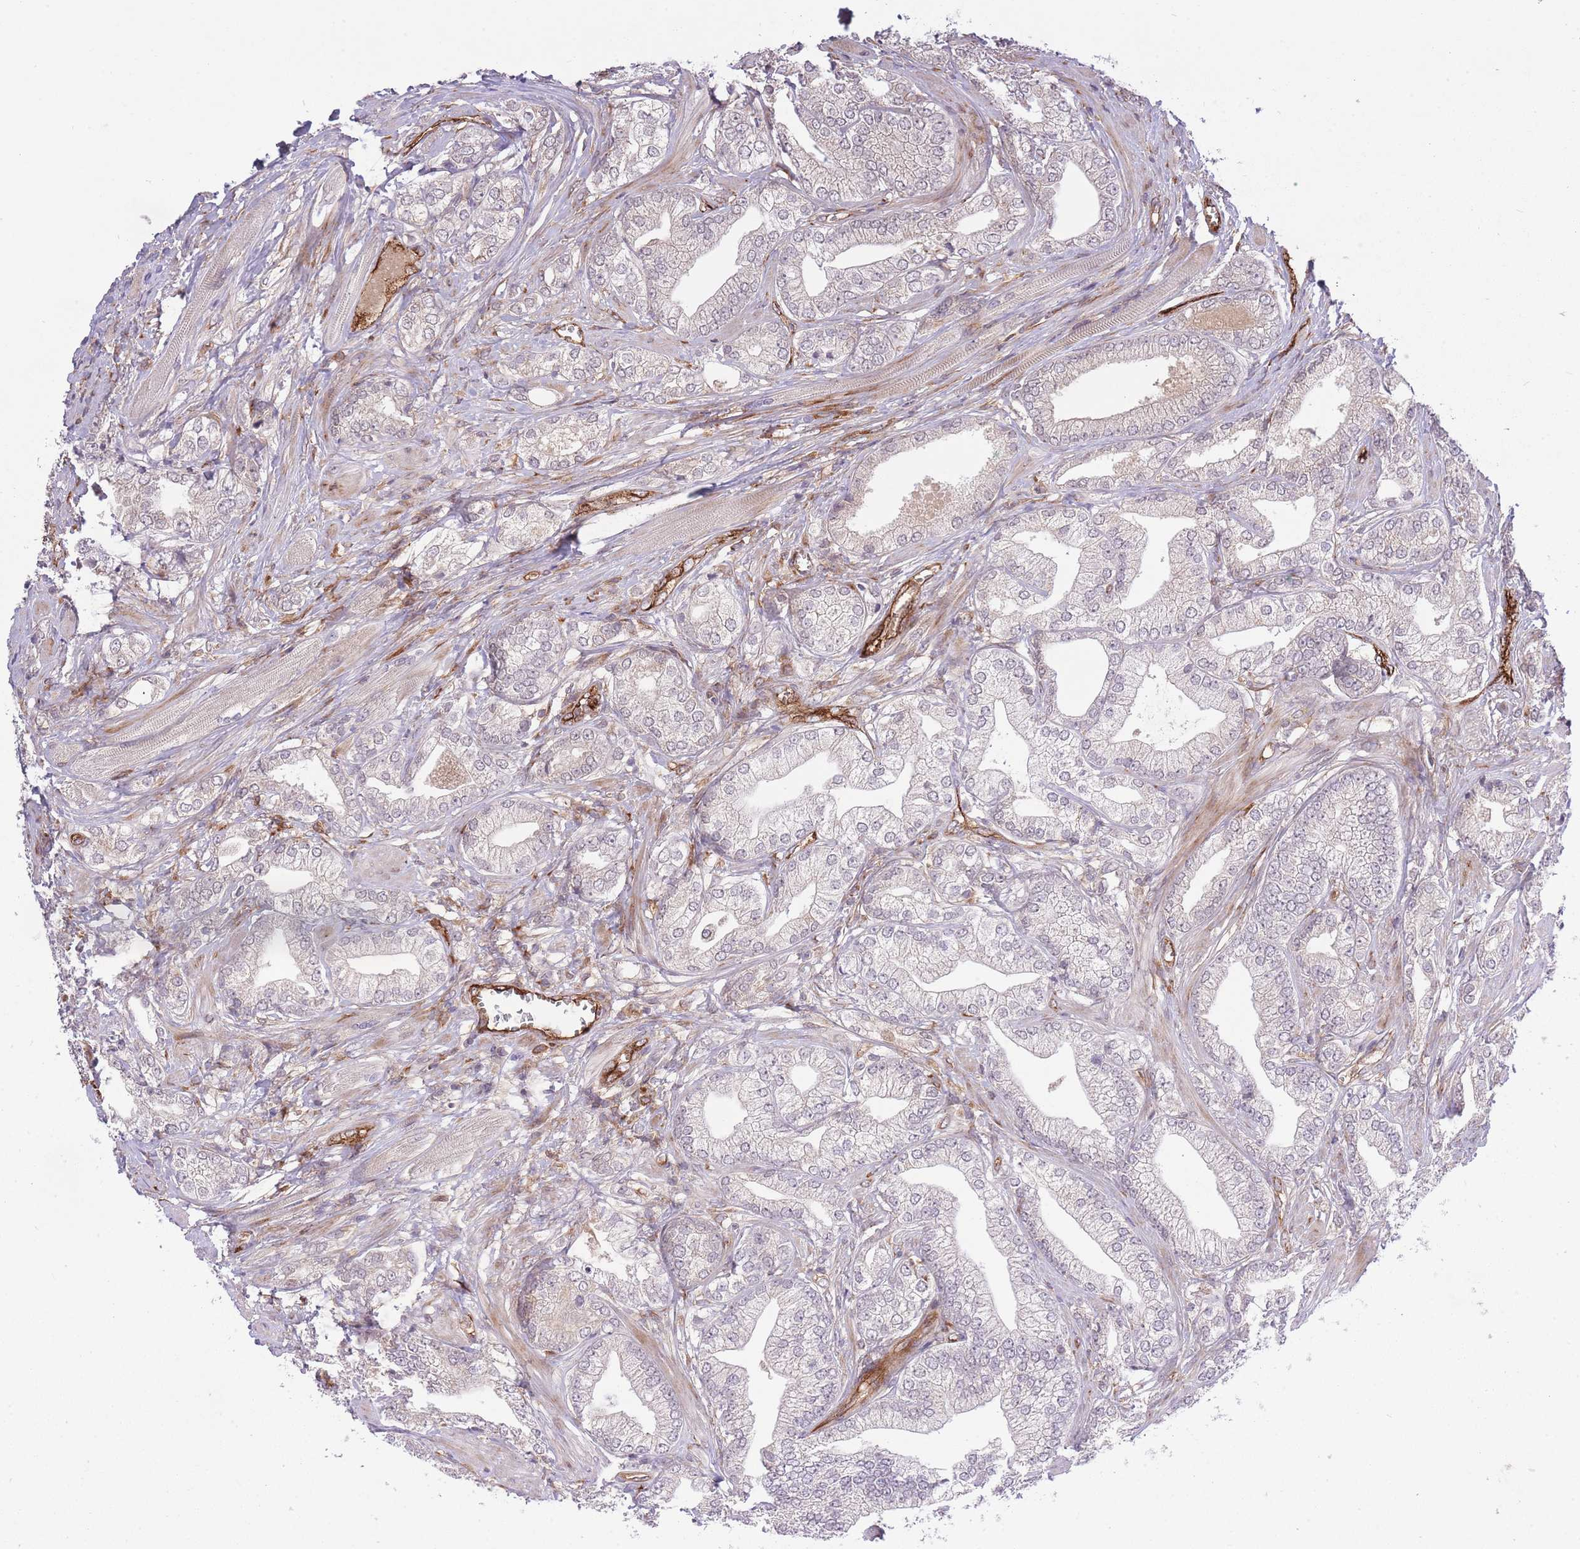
{"staining": {"intensity": "negative", "quantity": "none", "location": "none"}, "tissue": "prostate cancer", "cell_type": "Tumor cells", "image_type": "cancer", "snomed": [{"axis": "morphology", "description": "Adenocarcinoma, High grade"}, {"axis": "topography", "description": "Prostate"}], "caption": "DAB immunohistochemical staining of human adenocarcinoma (high-grade) (prostate) demonstrates no significant expression in tumor cells.", "gene": "CISH", "patient": {"sex": "male", "age": 50}}